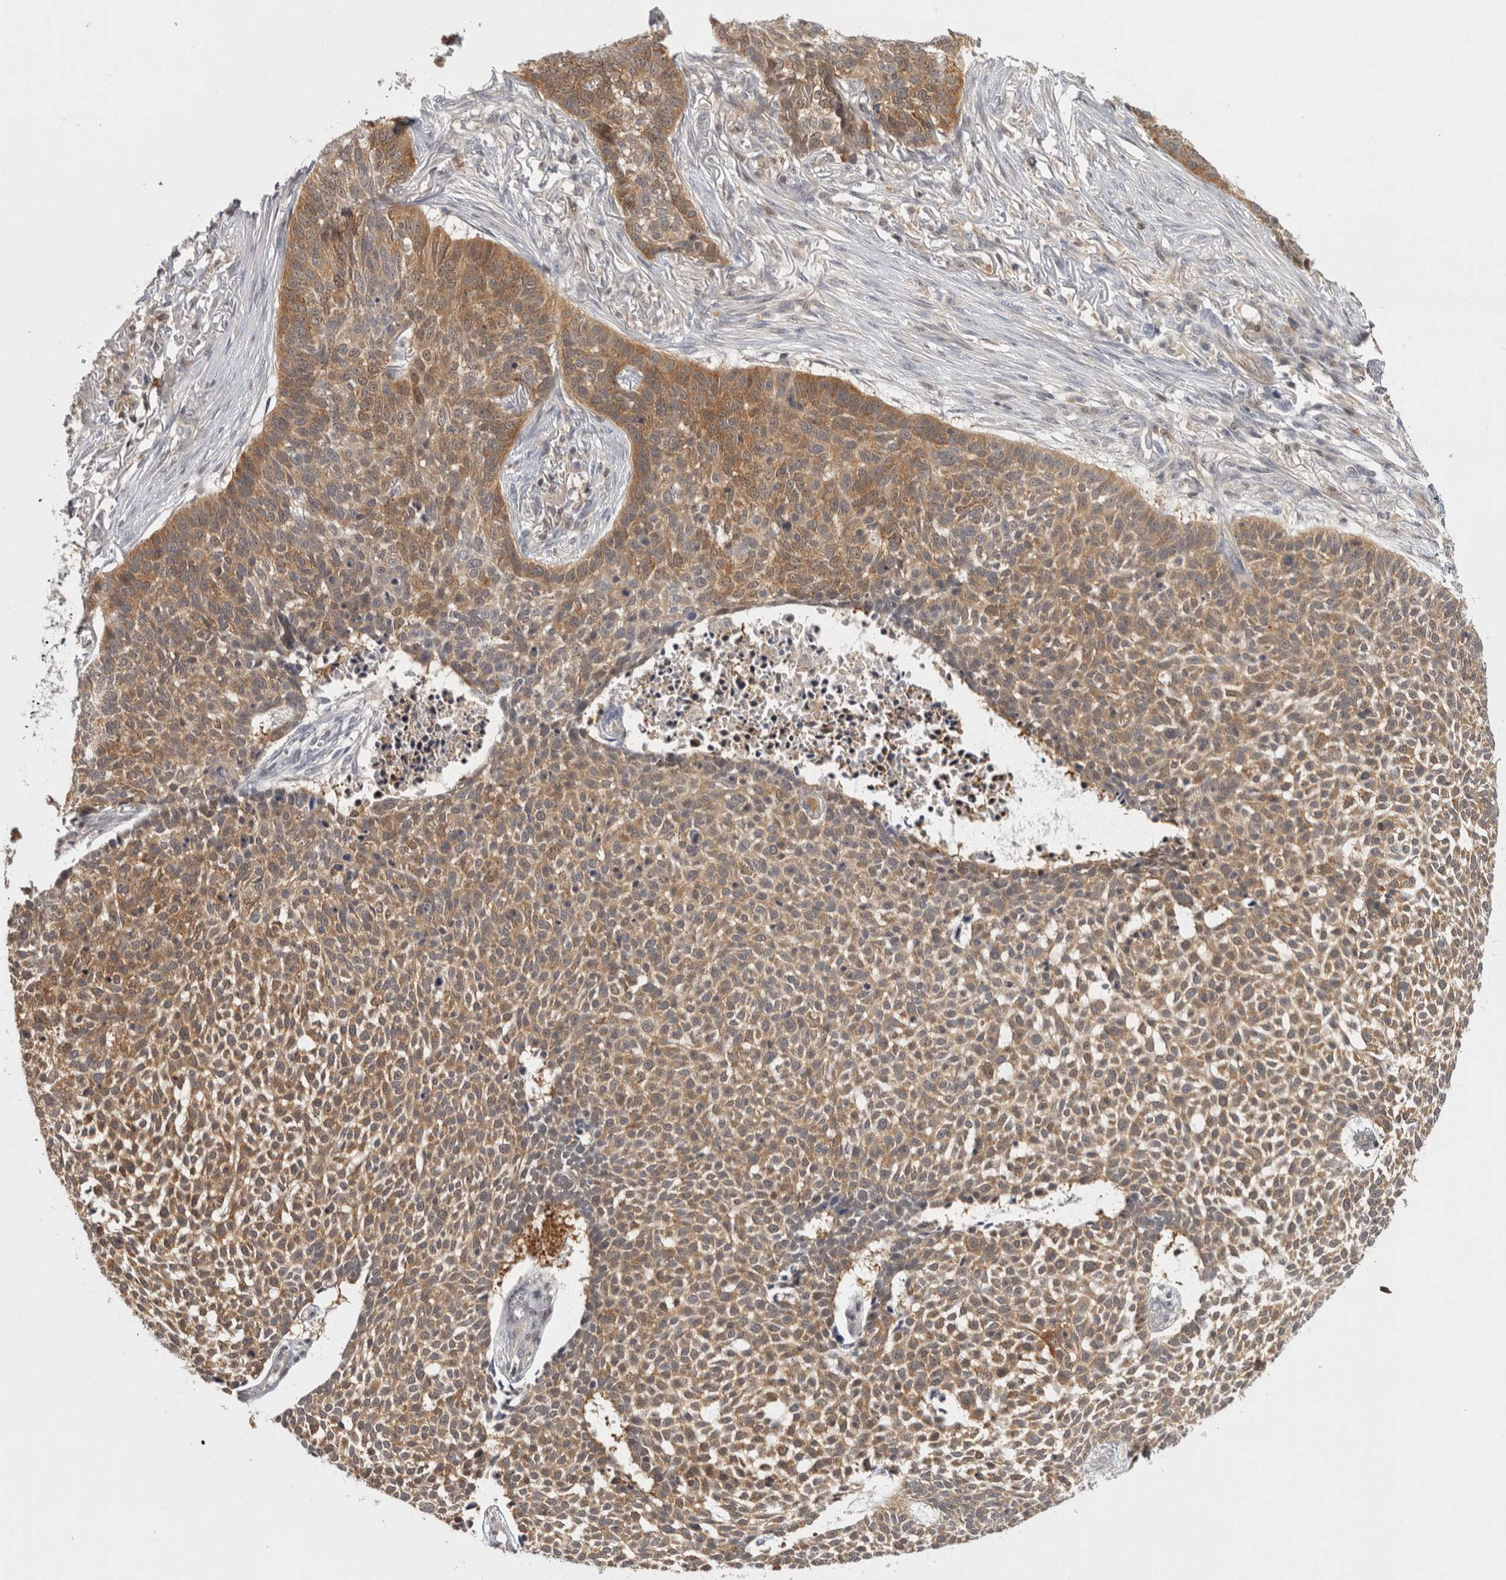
{"staining": {"intensity": "moderate", "quantity": ">75%", "location": "cytoplasmic/membranous"}, "tissue": "skin cancer", "cell_type": "Tumor cells", "image_type": "cancer", "snomed": [{"axis": "morphology", "description": "Basal cell carcinoma"}, {"axis": "topography", "description": "Skin"}], "caption": "DAB (3,3'-diaminobenzidine) immunohistochemical staining of human skin cancer exhibits moderate cytoplasmic/membranous protein positivity in about >75% of tumor cells.", "gene": "ACAT2", "patient": {"sex": "male", "age": 85}}